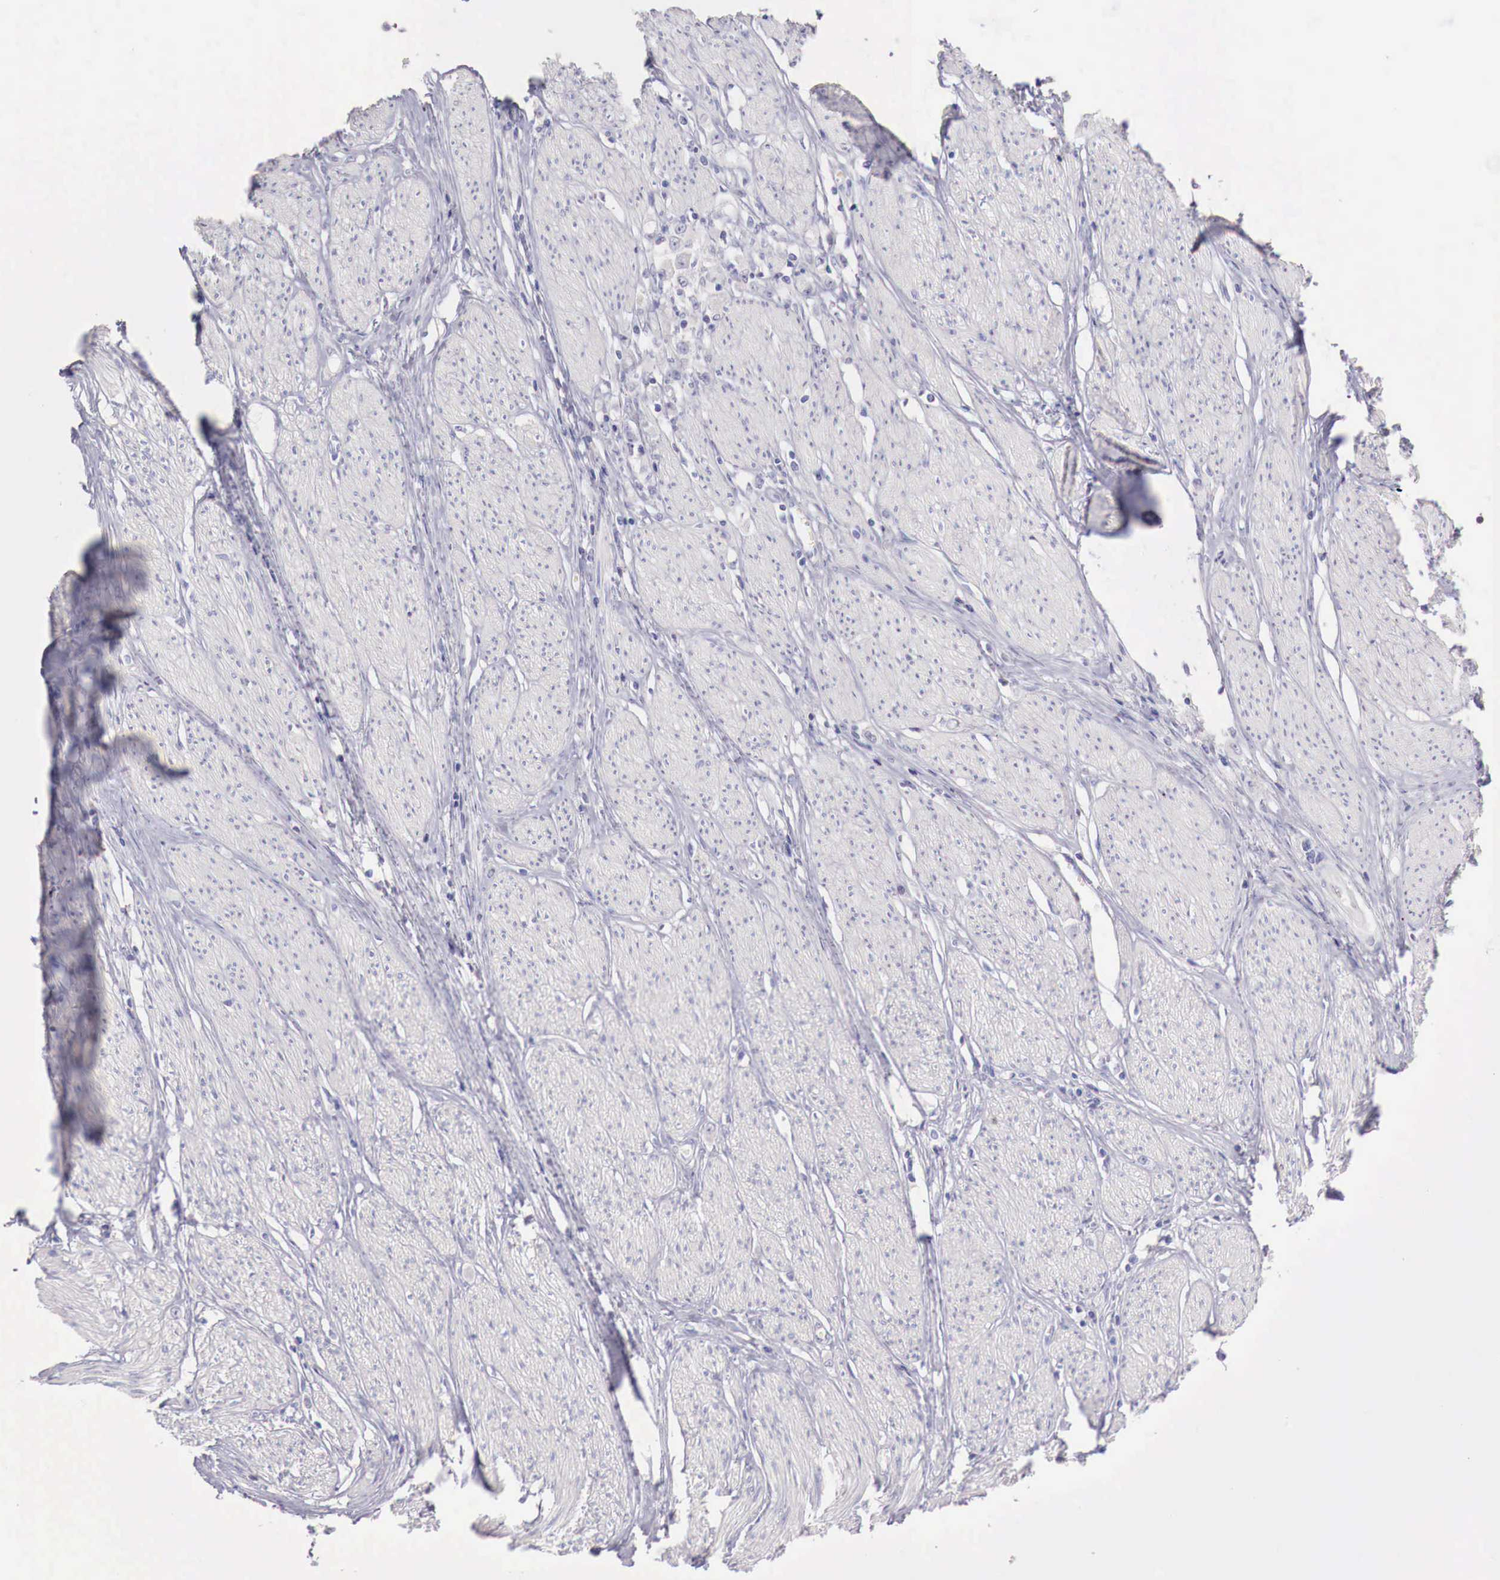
{"staining": {"intensity": "negative", "quantity": "none", "location": "none"}, "tissue": "stomach cancer", "cell_type": "Tumor cells", "image_type": "cancer", "snomed": [{"axis": "morphology", "description": "Adenocarcinoma, NOS"}, {"axis": "topography", "description": "Stomach"}], "caption": "Tumor cells show no significant protein positivity in stomach cancer (adenocarcinoma).", "gene": "ITIH6", "patient": {"sex": "male", "age": 72}}